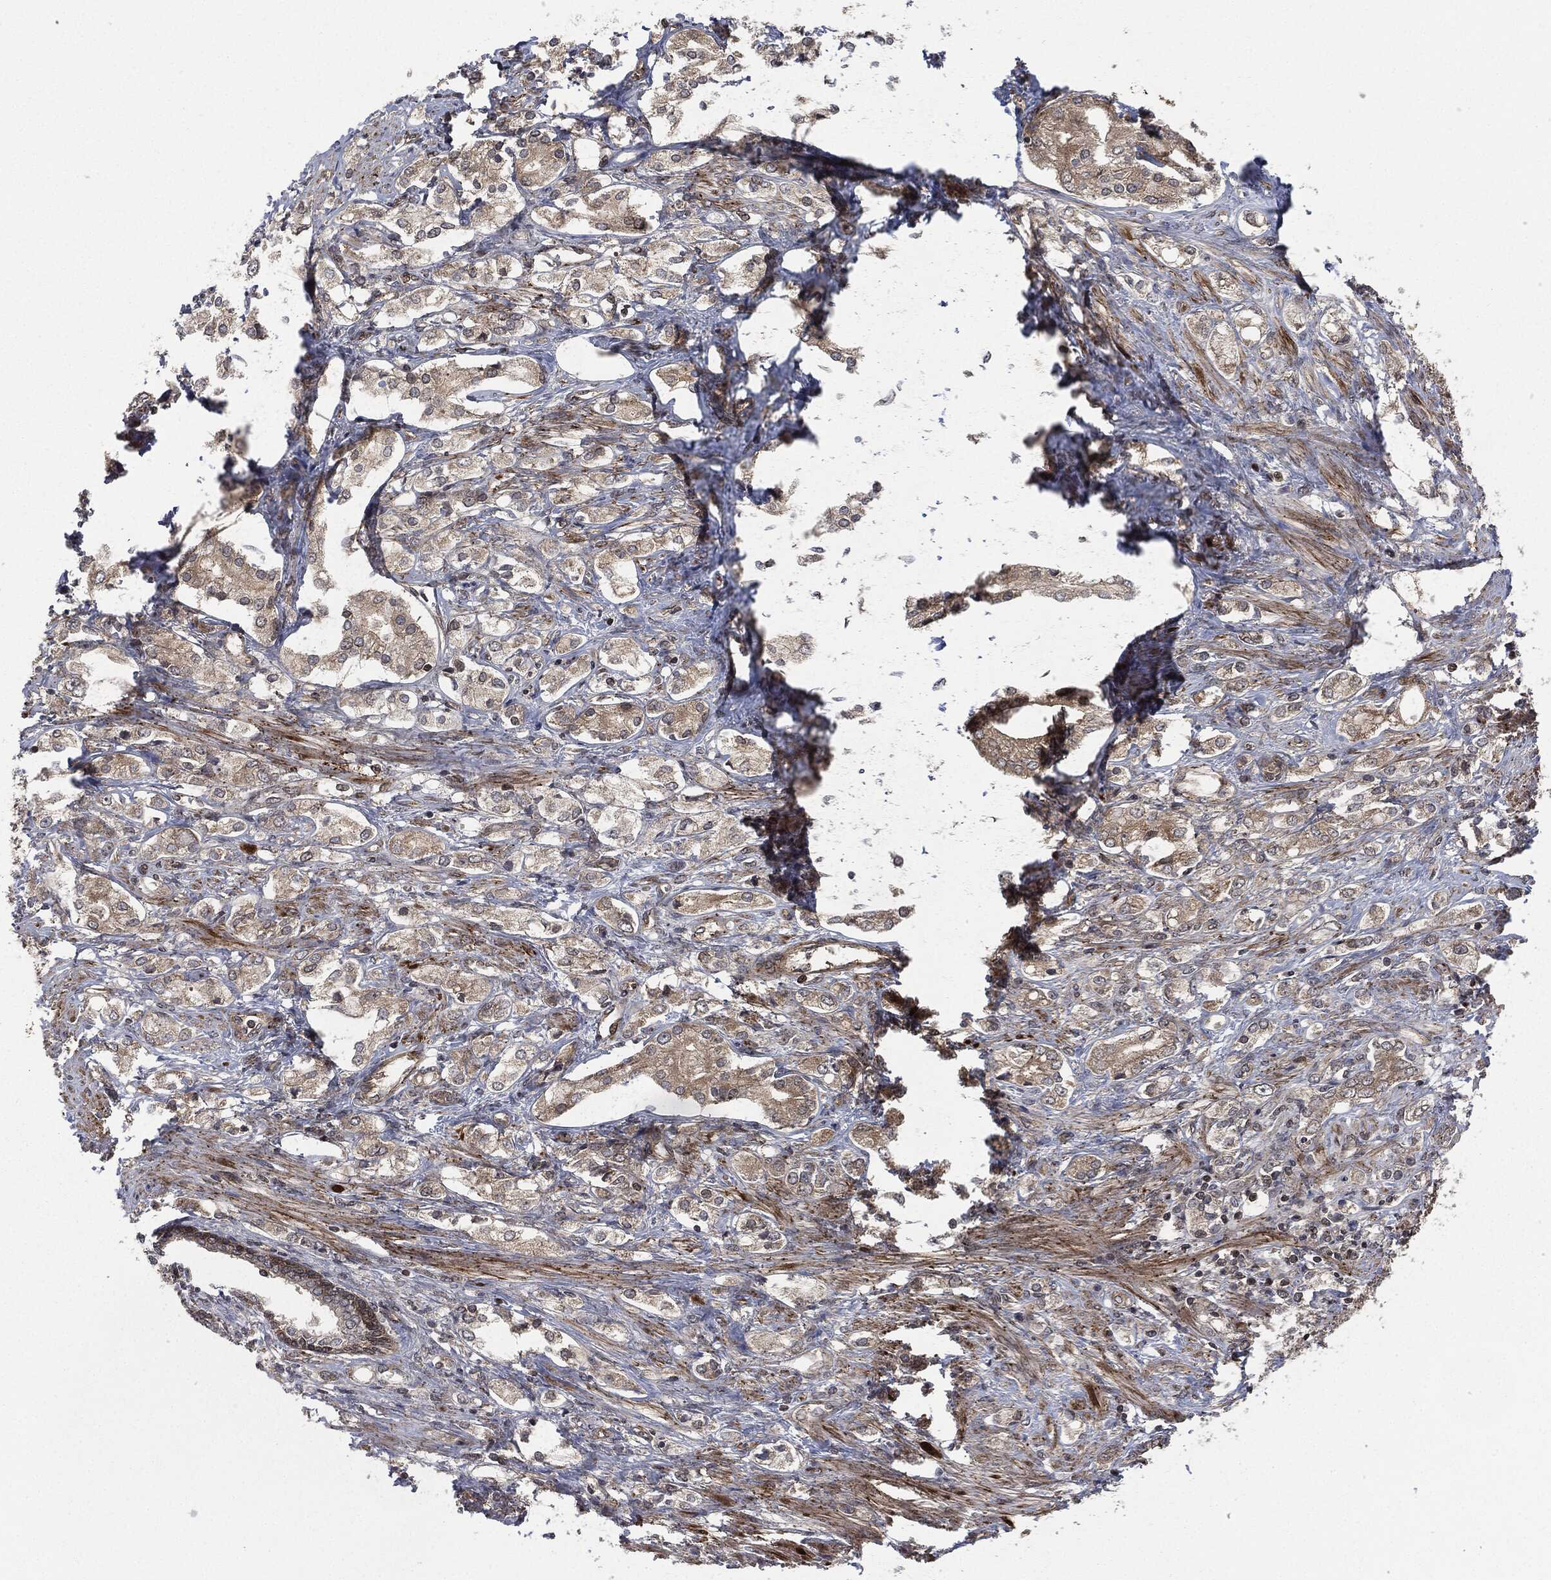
{"staining": {"intensity": "weak", "quantity": ">75%", "location": "cytoplasmic/membranous"}, "tissue": "prostate cancer", "cell_type": "Tumor cells", "image_type": "cancer", "snomed": [{"axis": "morphology", "description": "Adenocarcinoma, NOS"}, {"axis": "topography", "description": "Prostate and seminal vesicle, NOS"}, {"axis": "topography", "description": "Prostate"}], "caption": "Human prostate cancer (adenocarcinoma) stained with a protein marker reveals weak staining in tumor cells.", "gene": "HRAS", "patient": {"sex": "male", "age": 67}}